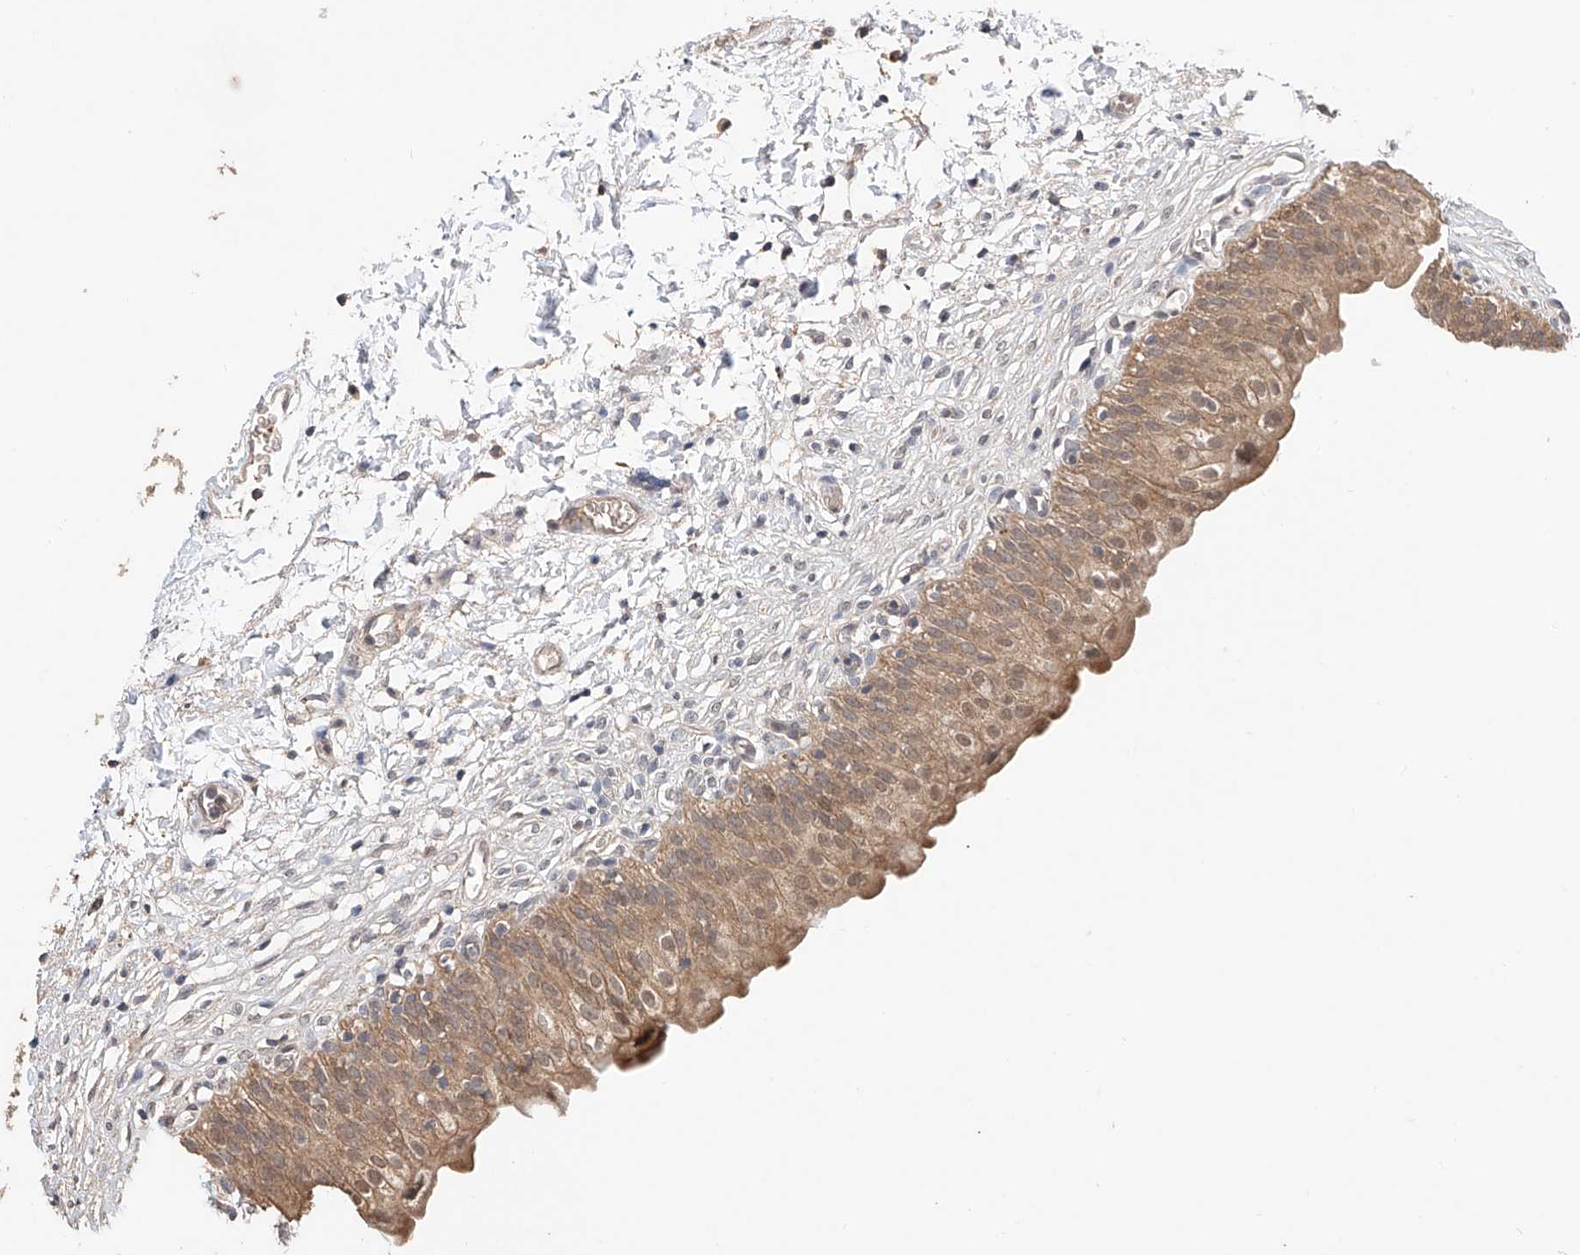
{"staining": {"intensity": "moderate", "quantity": ">75%", "location": "cytoplasmic/membranous,nuclear"}, "tissue": "urinary bladder", "cell_type": "Urothelial cells", "image_type": "normal", "snomed": [{"axis": "morphology", "description": "Normal tissue, NOS"}, {"axis": "topography", "description": "Urinary bladder"}], "caption": "A medium amount of moderate cytoplasmic/membranous,nuclear positivity is seen in about >75% of urothelial cells in benign urinary bladder.", "gene": "ZFHX2", "patient": {"sex": "male", "age": 55}}